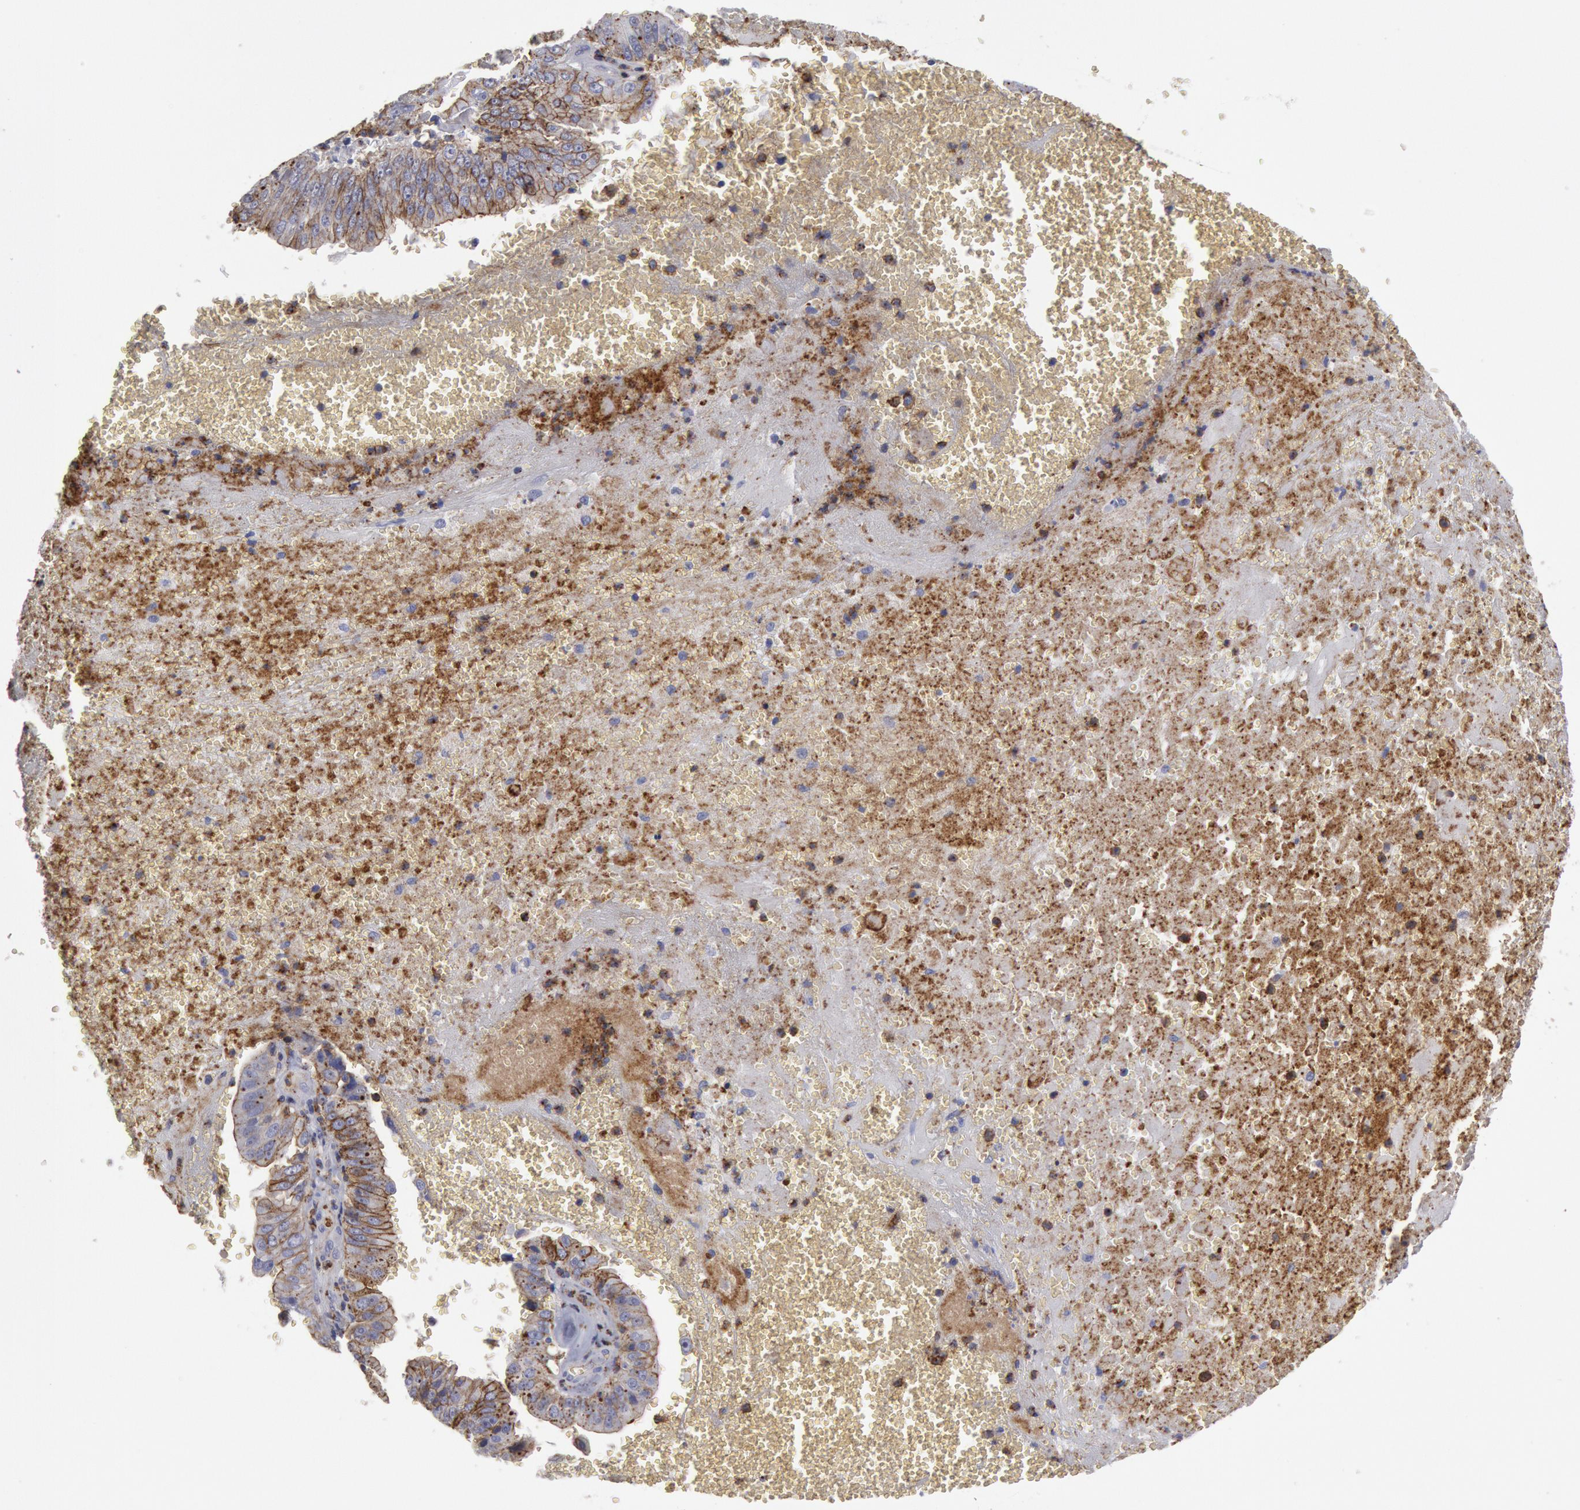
{"staining": {"intensity": "weak", "quantity": "25%-75%", "location": "cytoplasmic/membranous"}, "tissue": "liver cancer", "cell_type": "Tumor cells", "image_type": "cancer", "snomed": [{"axis": "morphology", "description": "Cholangiocarcinoma"}, {"axis": "topography", "description": "Liver"}], "caption": "There is low levels of weak cytoplasmic/membranous staining in tumor cells of cholangiocarcinoma (liver), as demonstrated by immunohistochemical staining (brown color).", "gene": "FLOT1", "patient": {"sex": "female", "age": 79}}